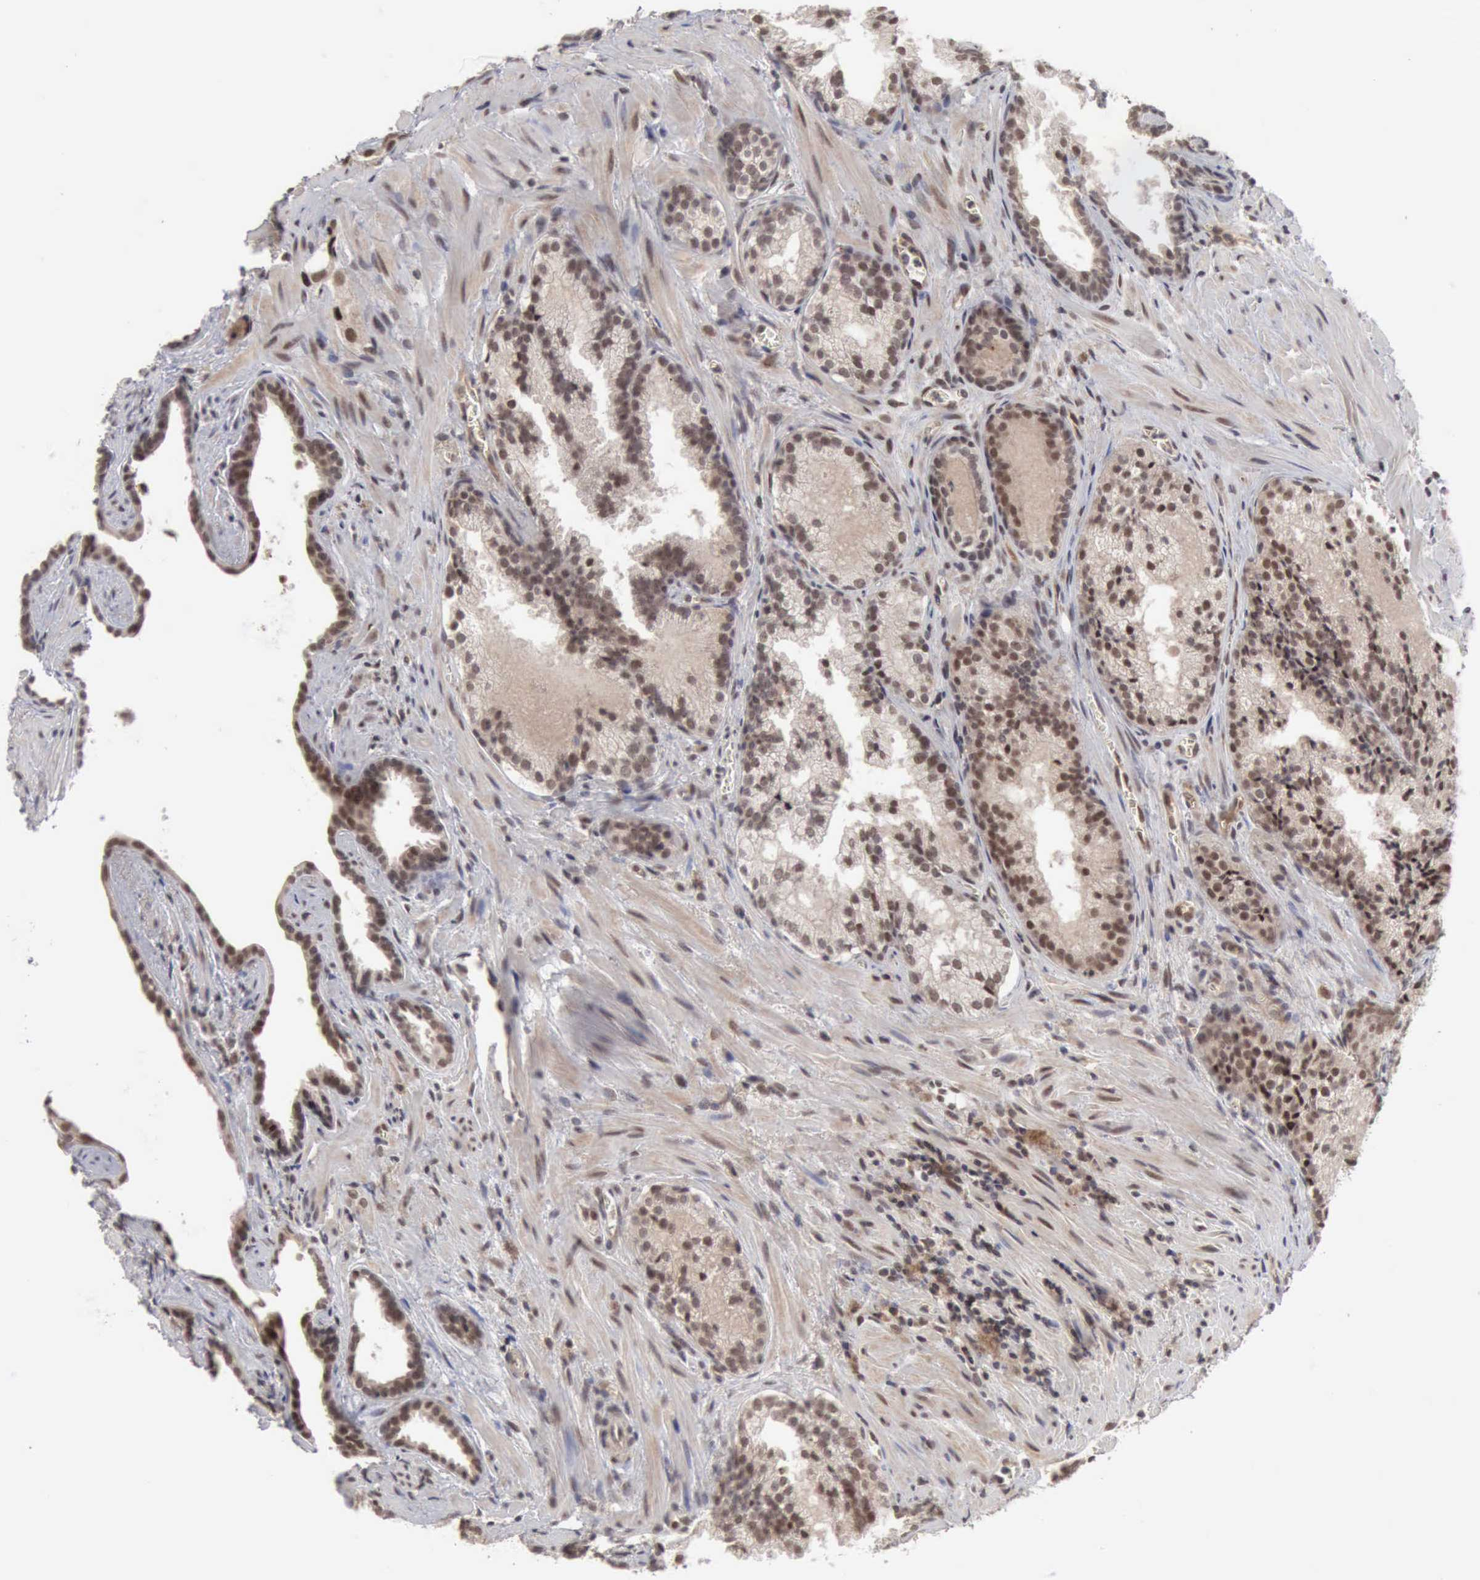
{"staining": {"intensity": "moderate", "quantity": ">75%", "location": "cytoplasmic/membranous,nuclear"}, "tissue": "prostate cancer", "cell_type": "Tumor cells", "image_type": "cancer", "snomed": [{"axis": "morphology", "description": "Adenocarcinoma, Medium grade"}, {"axis": "topography", "description": "Prostate"}], "caption": "Prostate adenocarcinoma (medium-grade) stained for a protein (brown) shows moderate cytoplasmic/membranous and nuclear positive expression in about >75% of tumor cells.", "gene": "CDKN2A", "patient": {"sex": "male", "age": 64}}